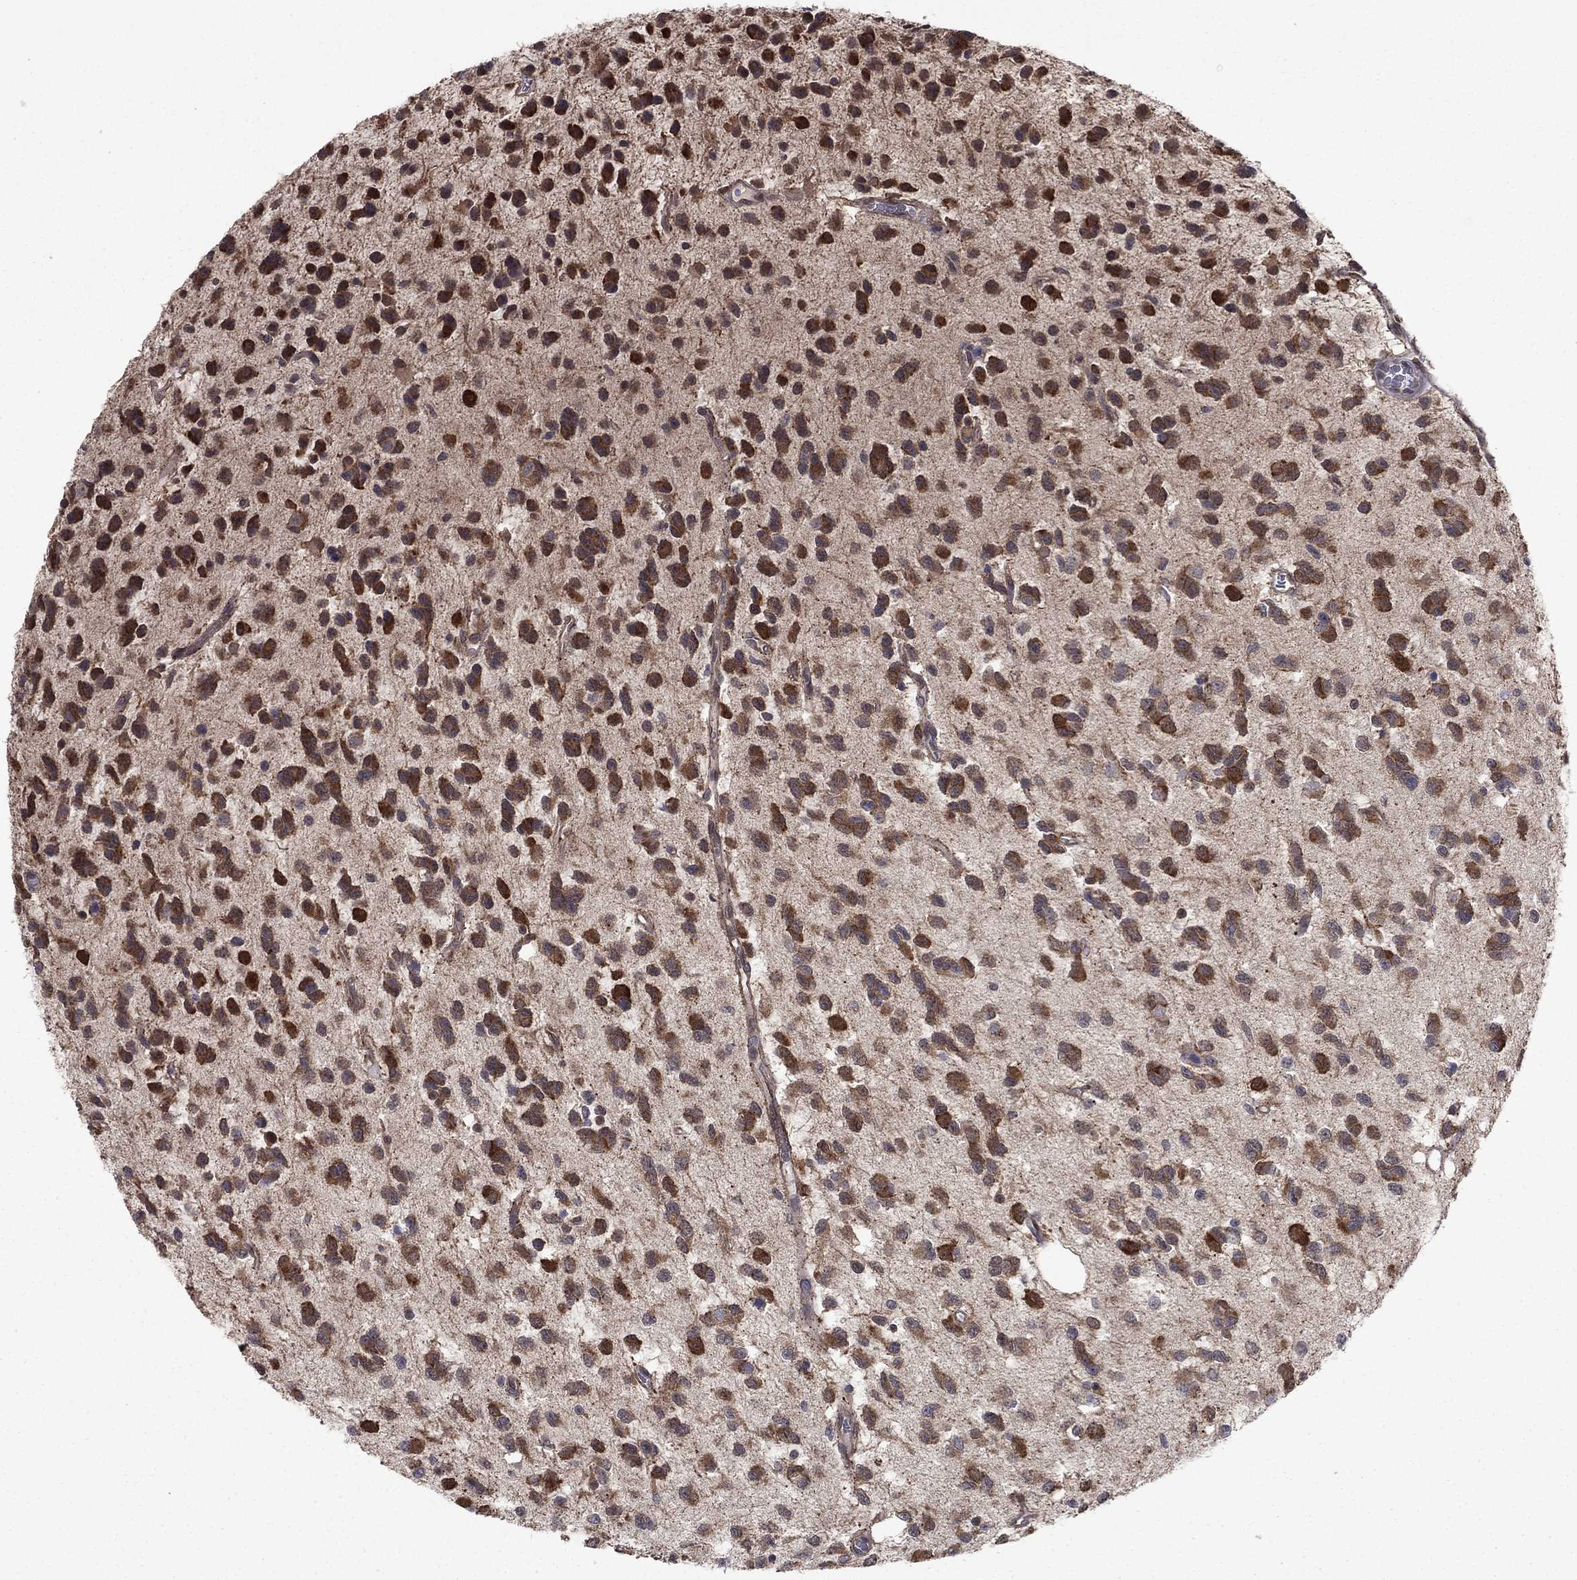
{"staining": {"intensity": "strong", "quantity": ">75%", "location": "cytoplasmic/membranous"}, "tissue": "glioma", "cell_type": "Tumor cells", "image_type": "cancer", "snomed": [{"axis": "morphology", "description": "Glioma, malignant, Low grade"}, {"axis": "topography", "description": "Brain"}], "caption": "This photomicrograph shows immunohistochemistry (IHC) staining of human glioma, with high strong cytoplasmic/membranous positivity in approximately >75% of tumor cells.", "gene": "GRHPR", "patient": {"sex": "female", "age": 45}}